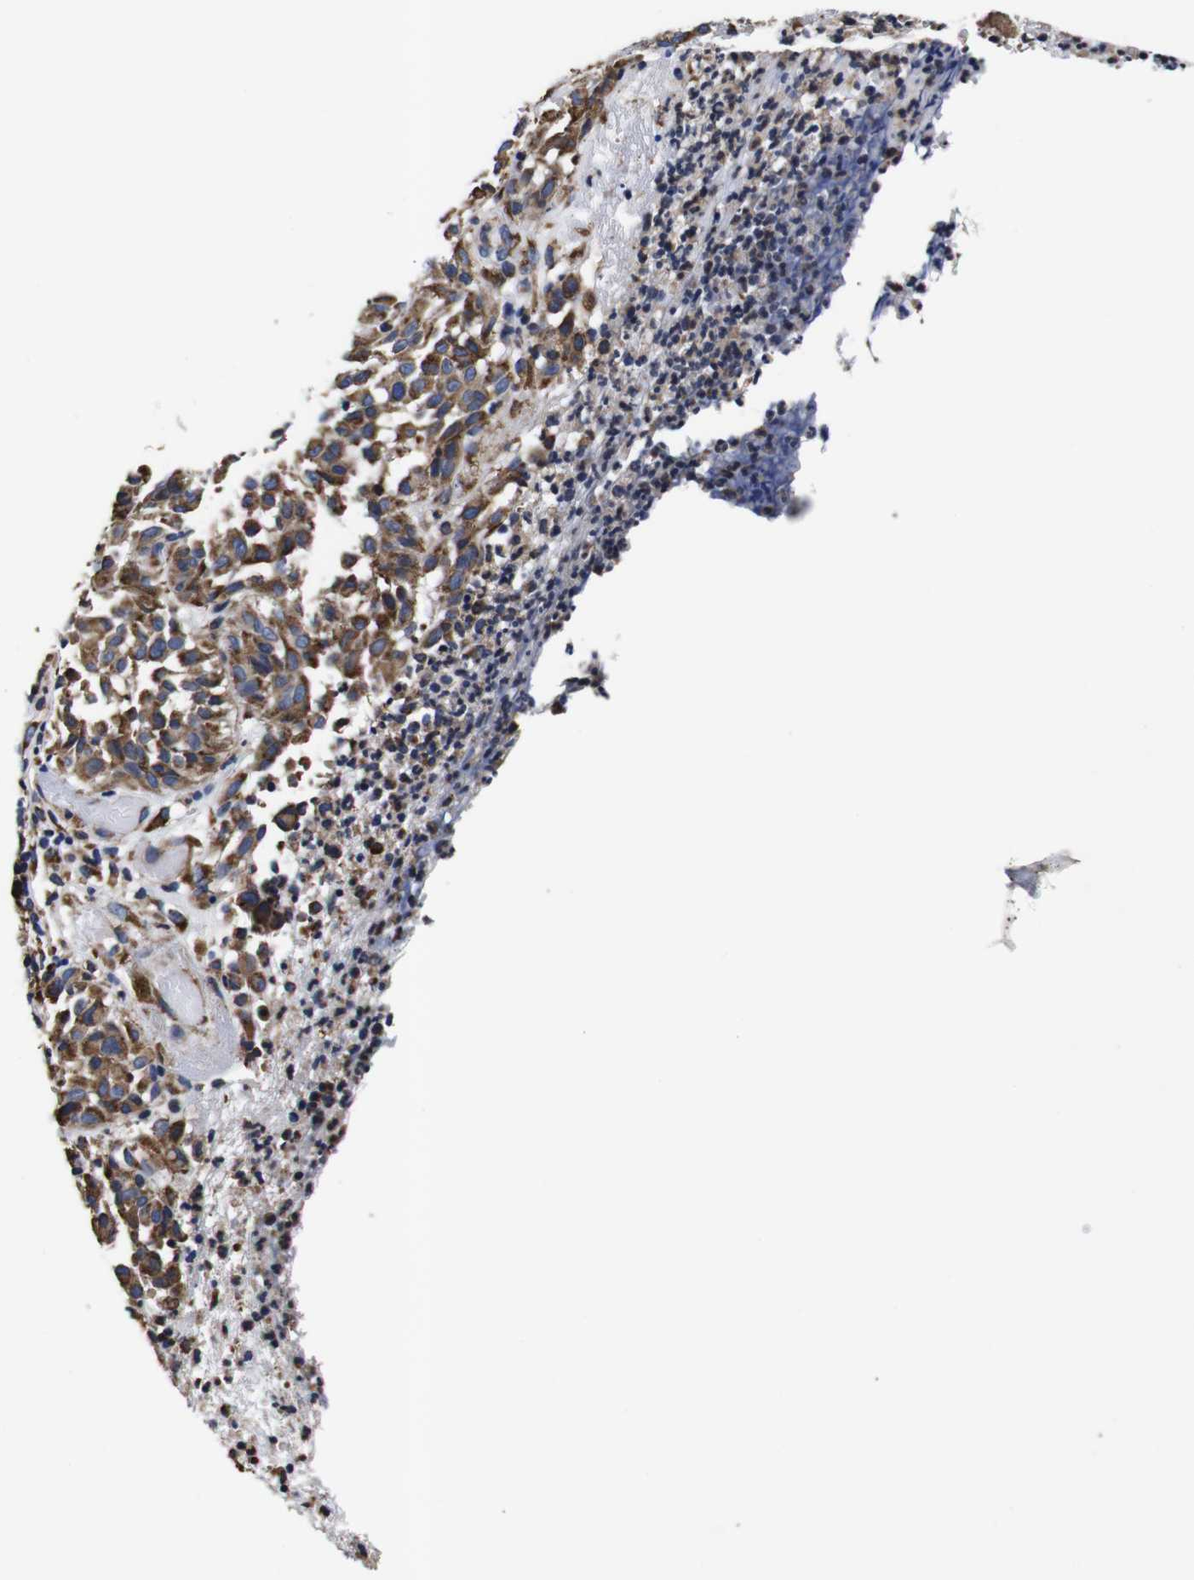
{"staining": {"intensity": "moderate", "quantity": ">75%", "location": "cytoplasmic/membranous"}, "tissue": "melanoma", "cell_type": "Tumor cells", "image_type": "cancer", "snomed": [{"axis": "morphology", "description": "Malignant melanoma, NOS"}, {"axis": "topography", "description": "Skin"}], "caption": "Malignant melanoma stained with immunohistochemistry (IHC) exhibits moderate cytoplasmic/membranous staining in about >75% of tumor cells.", "gene": "PPIB", "patient": {"sex": "female", "age": 46}}